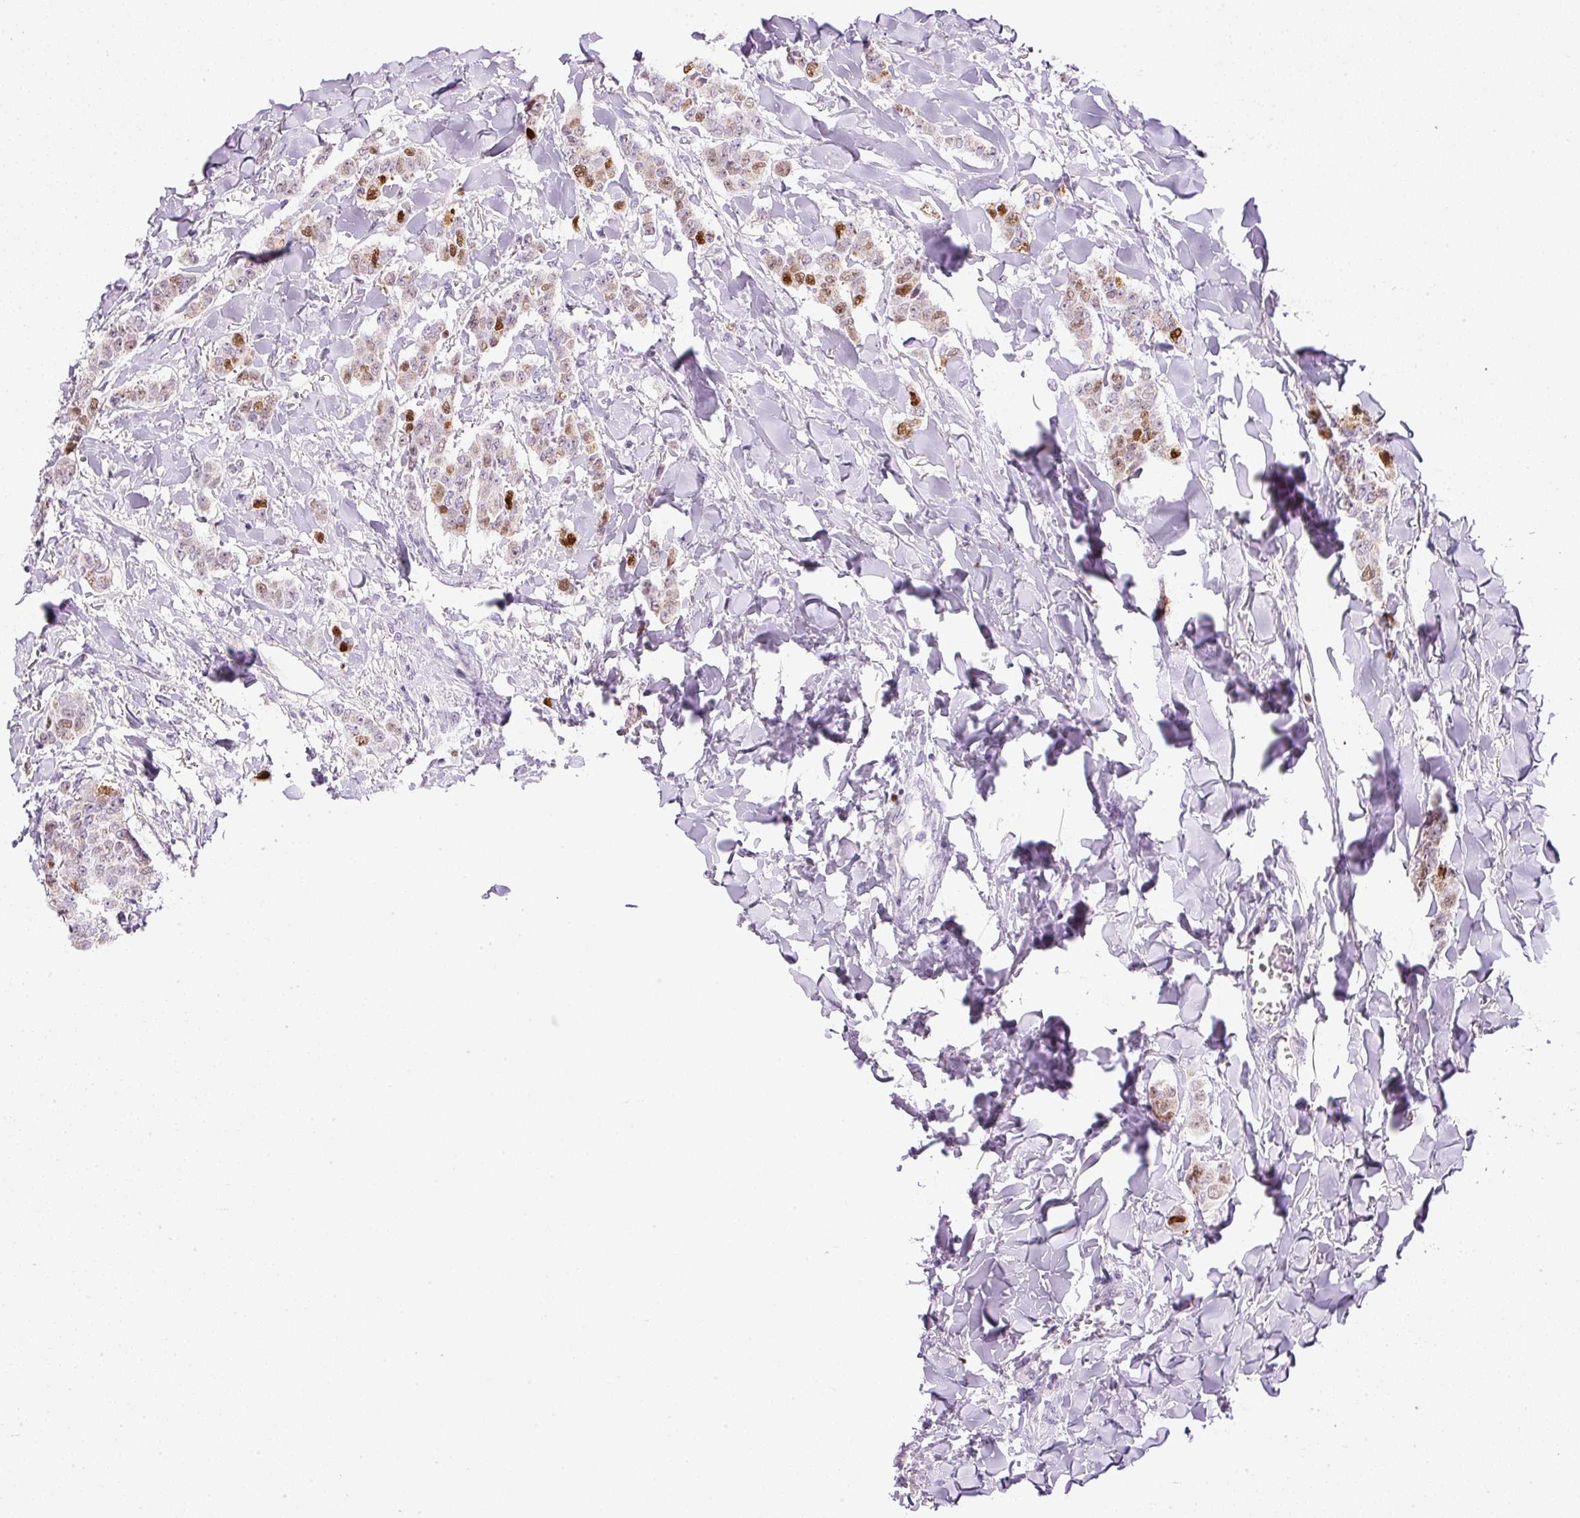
{"staining": {"intensity": "moderate", "quantity": "25%-75%", "location": "nuclear"}, "tissue": "breast cancer", "cell_type": "Tumor cells", "image_type": "cancer", "snomed": [{"axis": "morphology", "description": "Duct carcinoma"}, {"axis": "topography", "description": "Breast"}], "caption": "Immunohistochemical staining of human breast cancer (infiltrating ductal carcinoma) displays medium levels of moderate nuclear expression in approximately 25%-75% of tumor cells.", "gene": "KPNA2", "patient": {"sex": "female", "age": 40}}